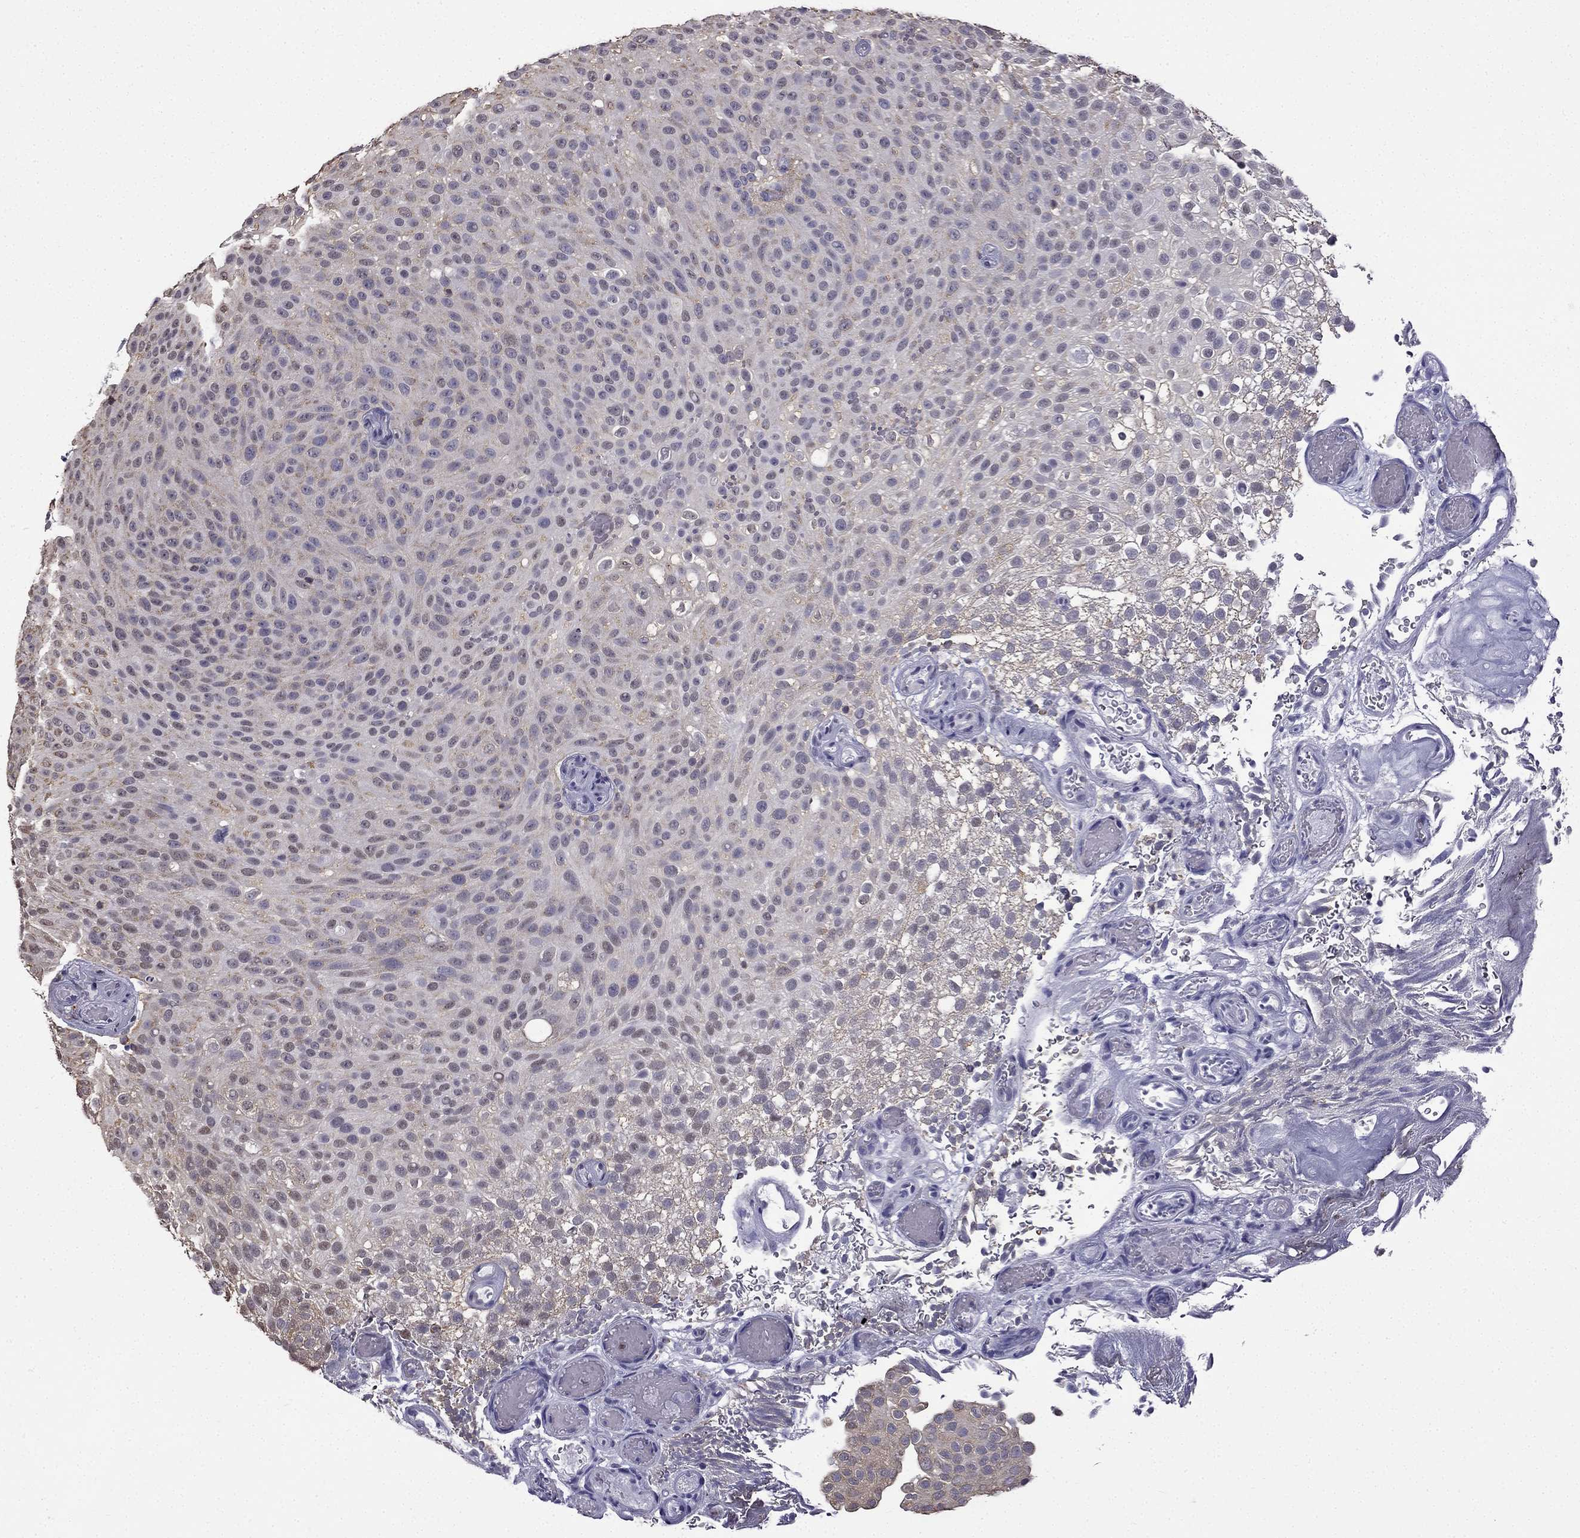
{"staining": {"intensity": "weak", "quantity": "<25%", "location": "cytoplasmic/membranous"}, "tissue": "urothelial cancer", "cell_type": "Tumor cells", "image_type": "cancer", "snomed": [{"axis": "morphology", "description": "Urothelial carcinoma, Low grade"}, {"axis": "topography", "description": "Urinary bladder"}], "caption": "A histopathology image of urothelial cancer stained for a protein displays no brown staining in tumor cells. (DAB (3,3'-diaminobenzidine) immunohistochemistry, high magnification).", "gene": "CCK", "patient": {"sex": "male", "age": 78}}